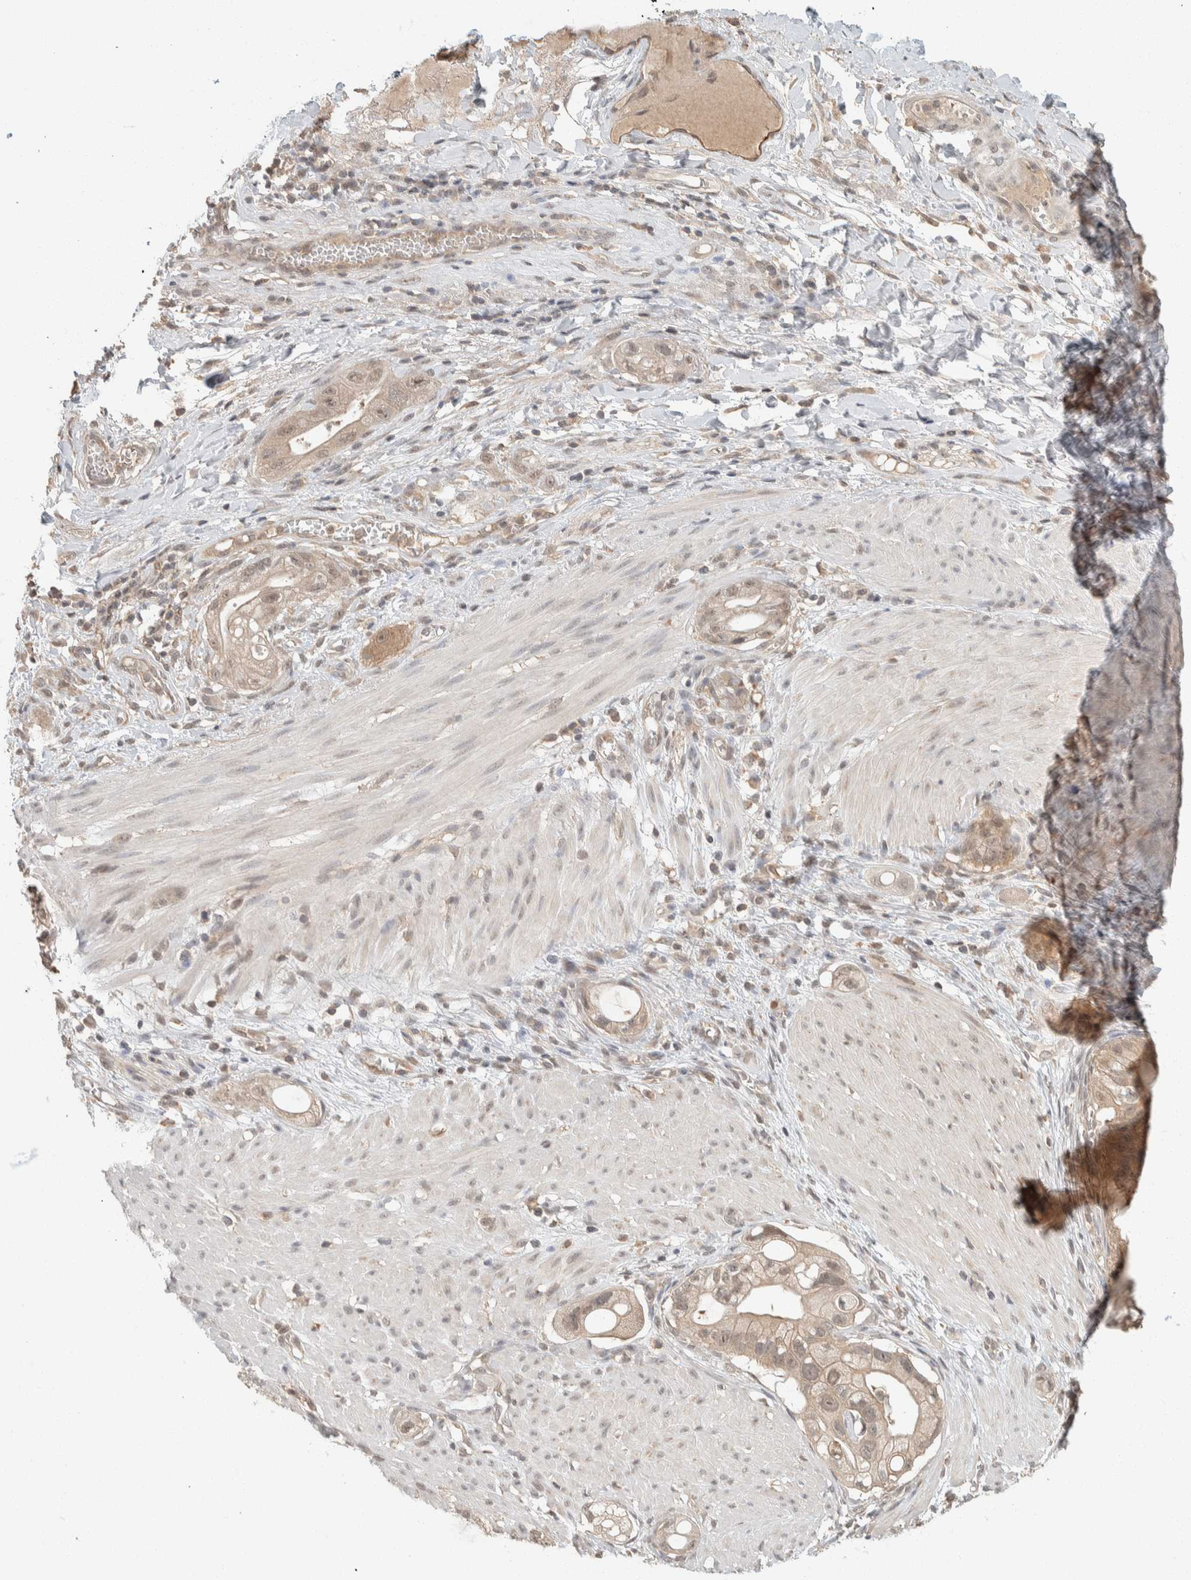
{"staining": {"intensity": "weak", "quantity": "25%-75%", "location": "cytoplasmic/membranous"}, "tissue": "stomach cancer", "cell_type": "Tumor cells", "image_type": "cancer", "snomed": [{"axis": "morphology", "description": "Adenocarcinoma, NOS"}, {"axis": "topography", "description": "Stomach"}, {"axis": "topography", "description": "Stomach, lower"}], "caption": "Stomach cancer stained with DAB immunohistochemistry (IHC) demonstrates low levels of weak cytoplasmic/membranous expression in approximately 25%-75% of tumor cells.", "gene": "ZNF567", "patient": {"sex": "female", "age": 48}}